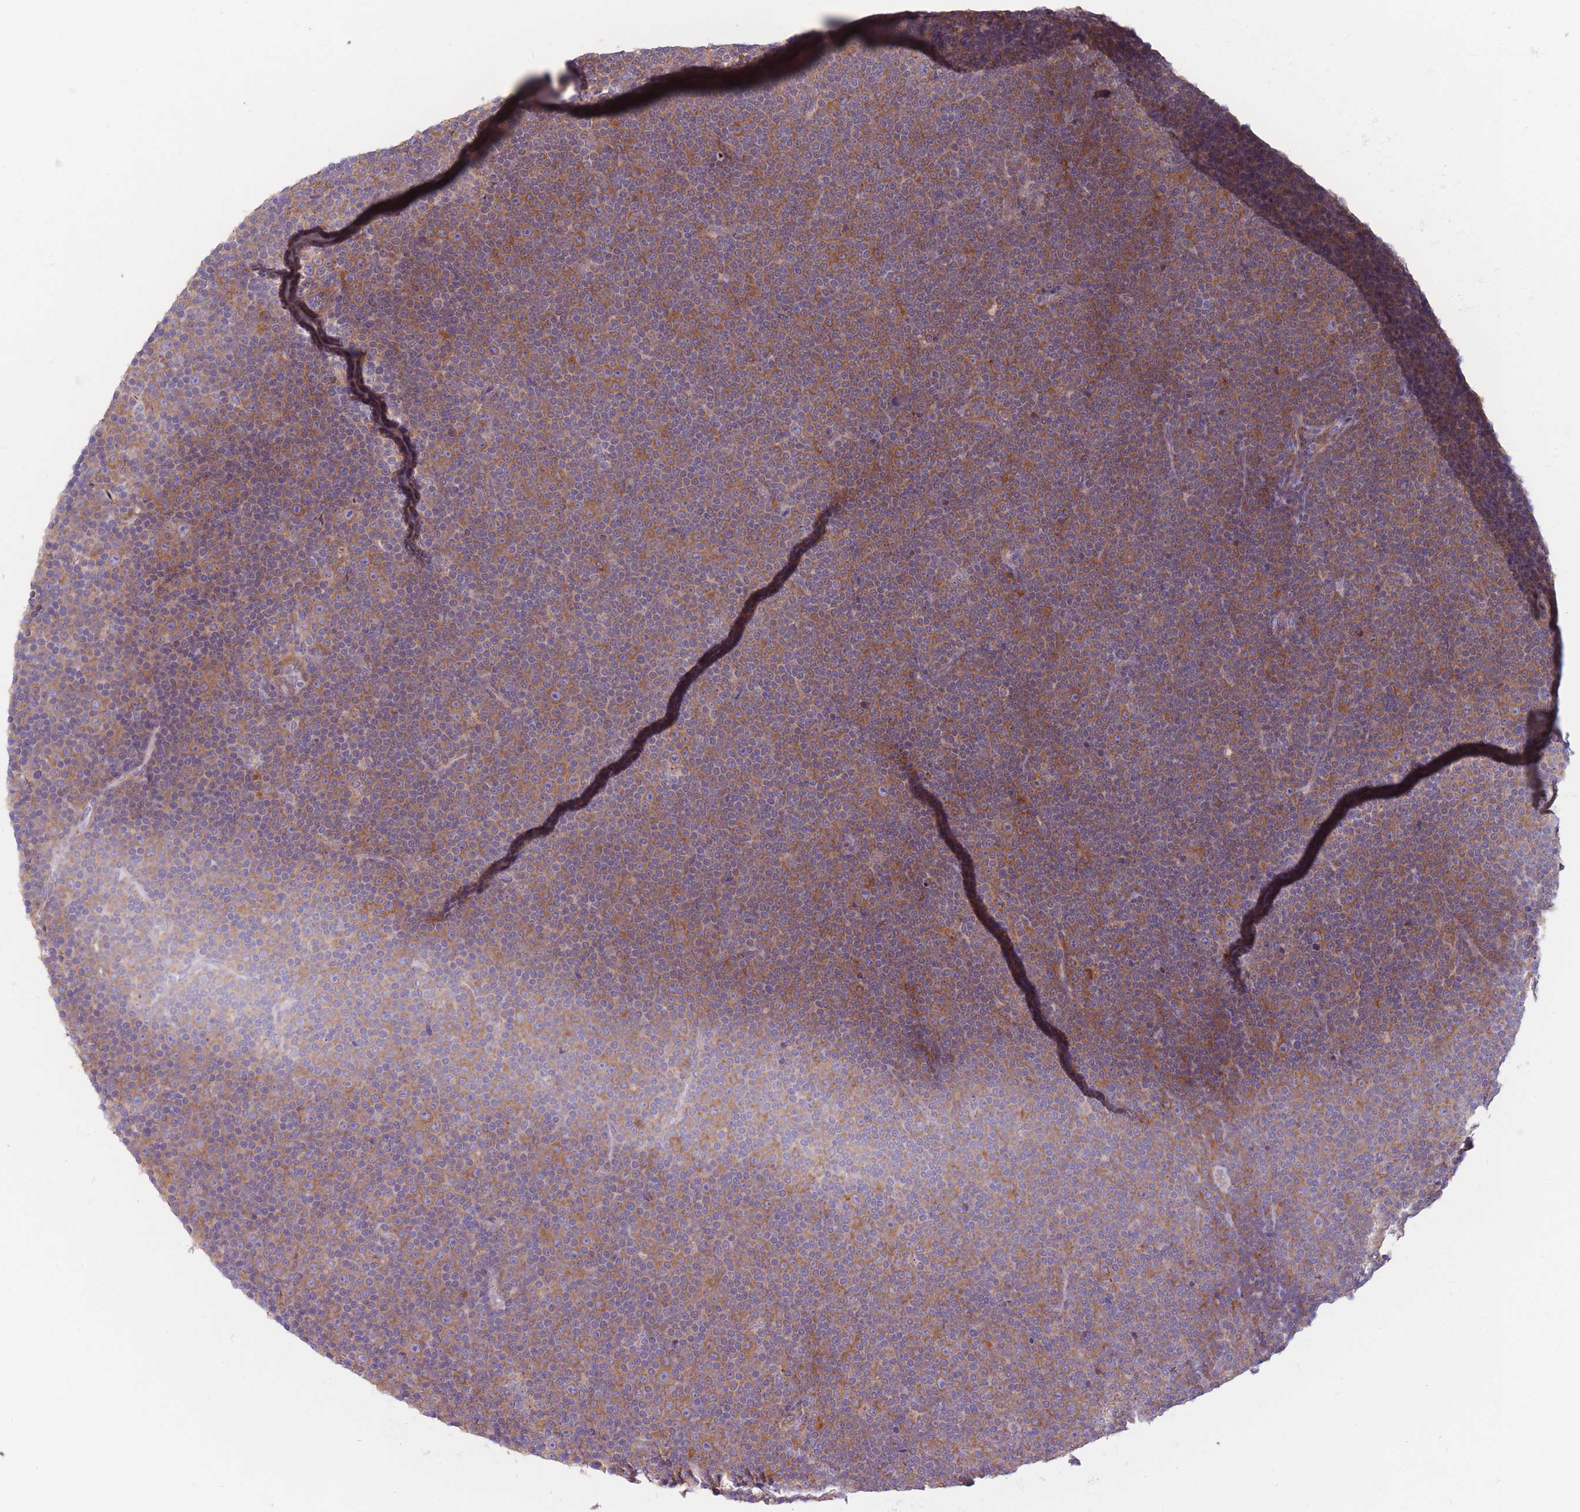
{"staining": {"intensity": "moderate", "quantity": ">75%", "location": "cytoplasmic/membranous"}, "tissue": "lymphoma", "cell_type": "Tumor cells", "image_type": "cancer", "snomed": [{"axis": "morphology", "description": "Malignant lymphoma, non-Hodgkin's type, Low grade"}, {"axis": "topography", "description": "Lymph node"}], "caption": "Immunohistochemical staining of human lymphoma demonstrates moderate cytoplasmic/membranous protein positivity in approximately >75% of tumor cells. (brown staining indicates protein expression, while blue staining denotes nuclei).", "gene": "RPL8", "patient": {"sex": "female", "age": 67}}